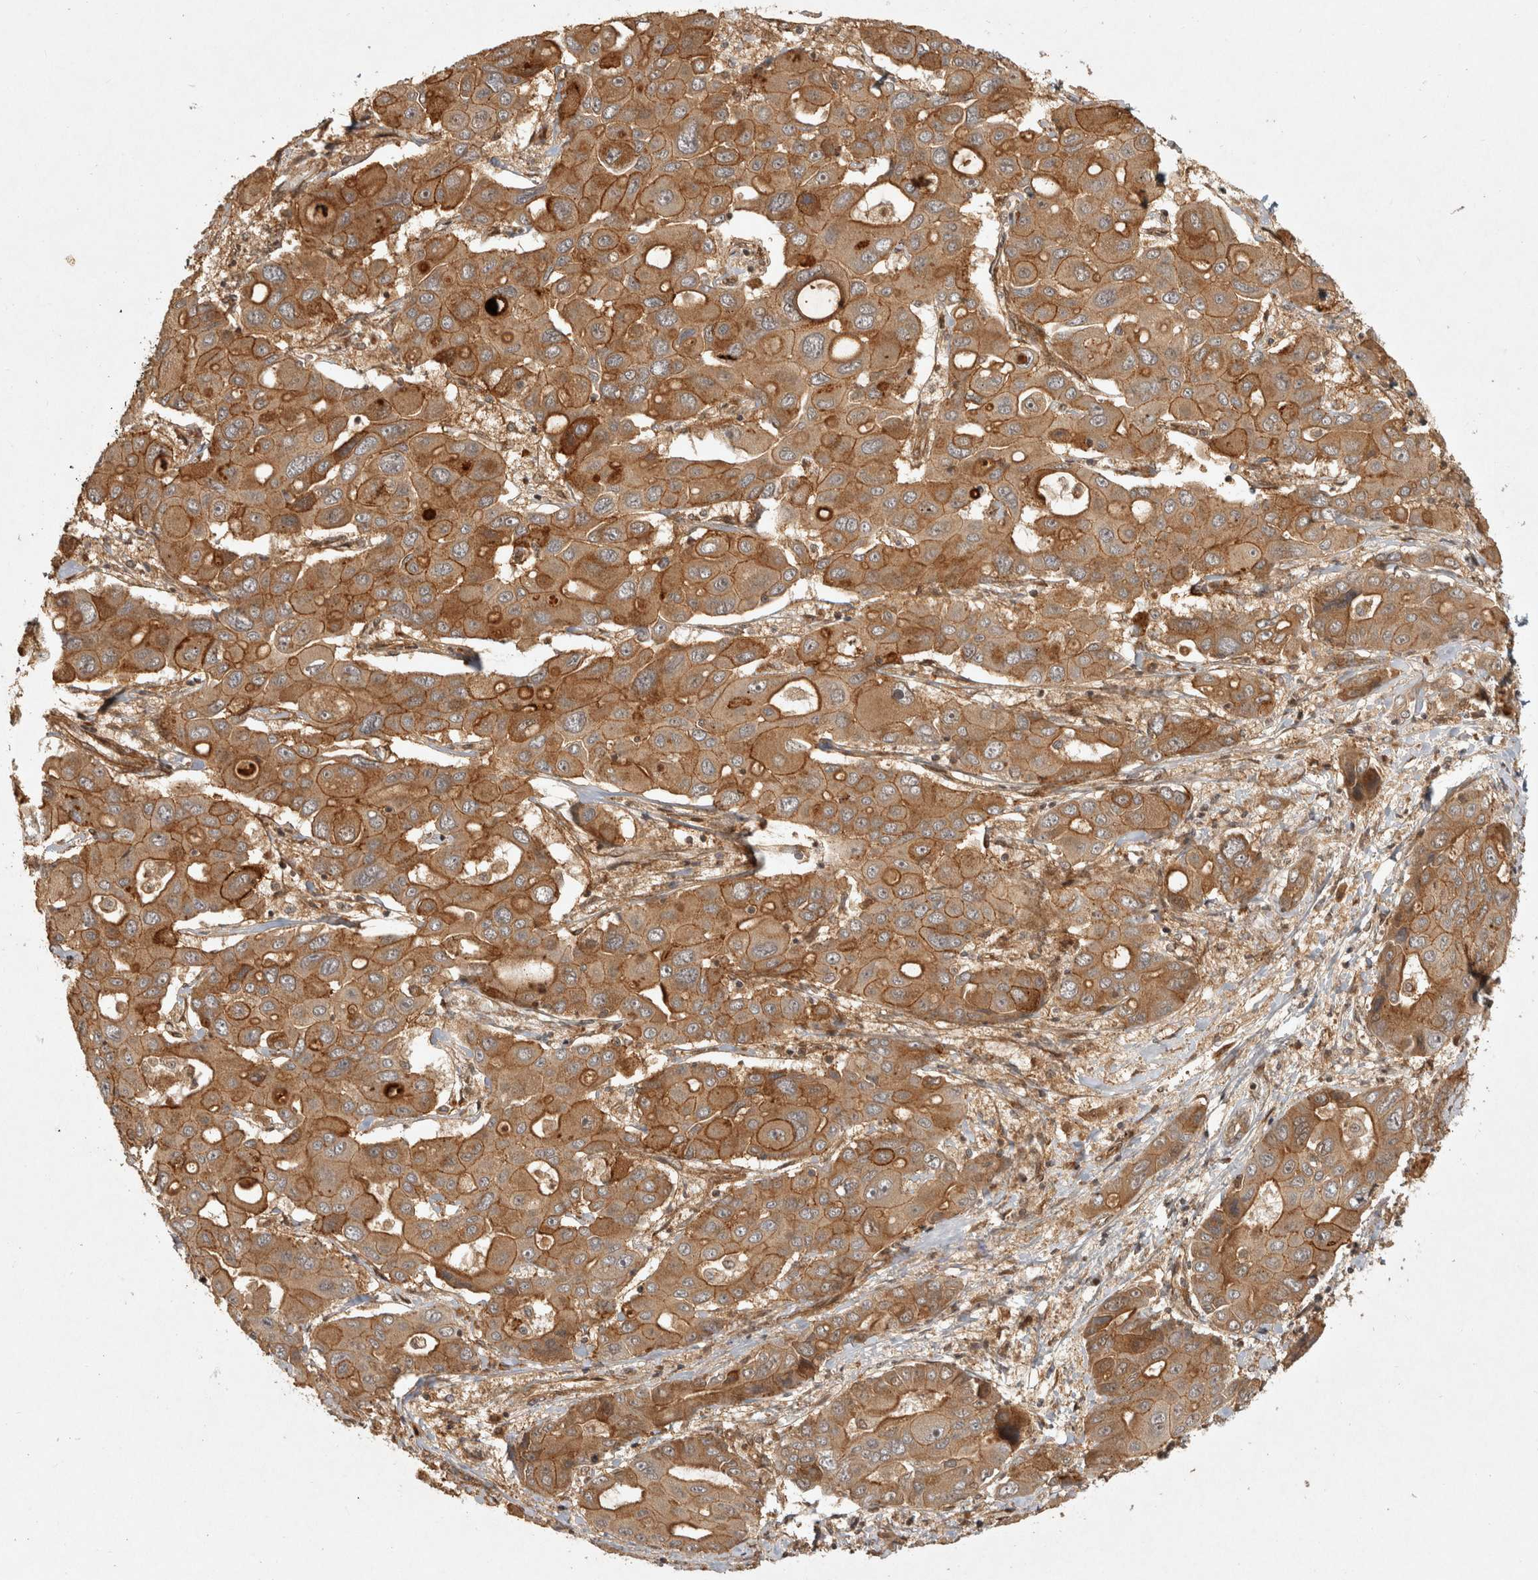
{"staining": {"intensity": "moderate", "quantity": ">75%", "location": "cytoplasmic/membranous"}, "tissue": "liver cancer", "cell_type": "Tumor cells", "image_type": "cancer", "snomed": [{"axis": "morphology", "description": "Cholangiocarcinoma"}, {"axis": "topography", "description": "Liver"}], "caption": "Liver cholangiocarcinoma was stained to show a protein in brown. There is medium levels of moderate cytoplasmic/membranous expression in approximately >75% of tumor cells.", "gene": "CAMSAP2", "patient": {"sex": "male", "age": 67}}